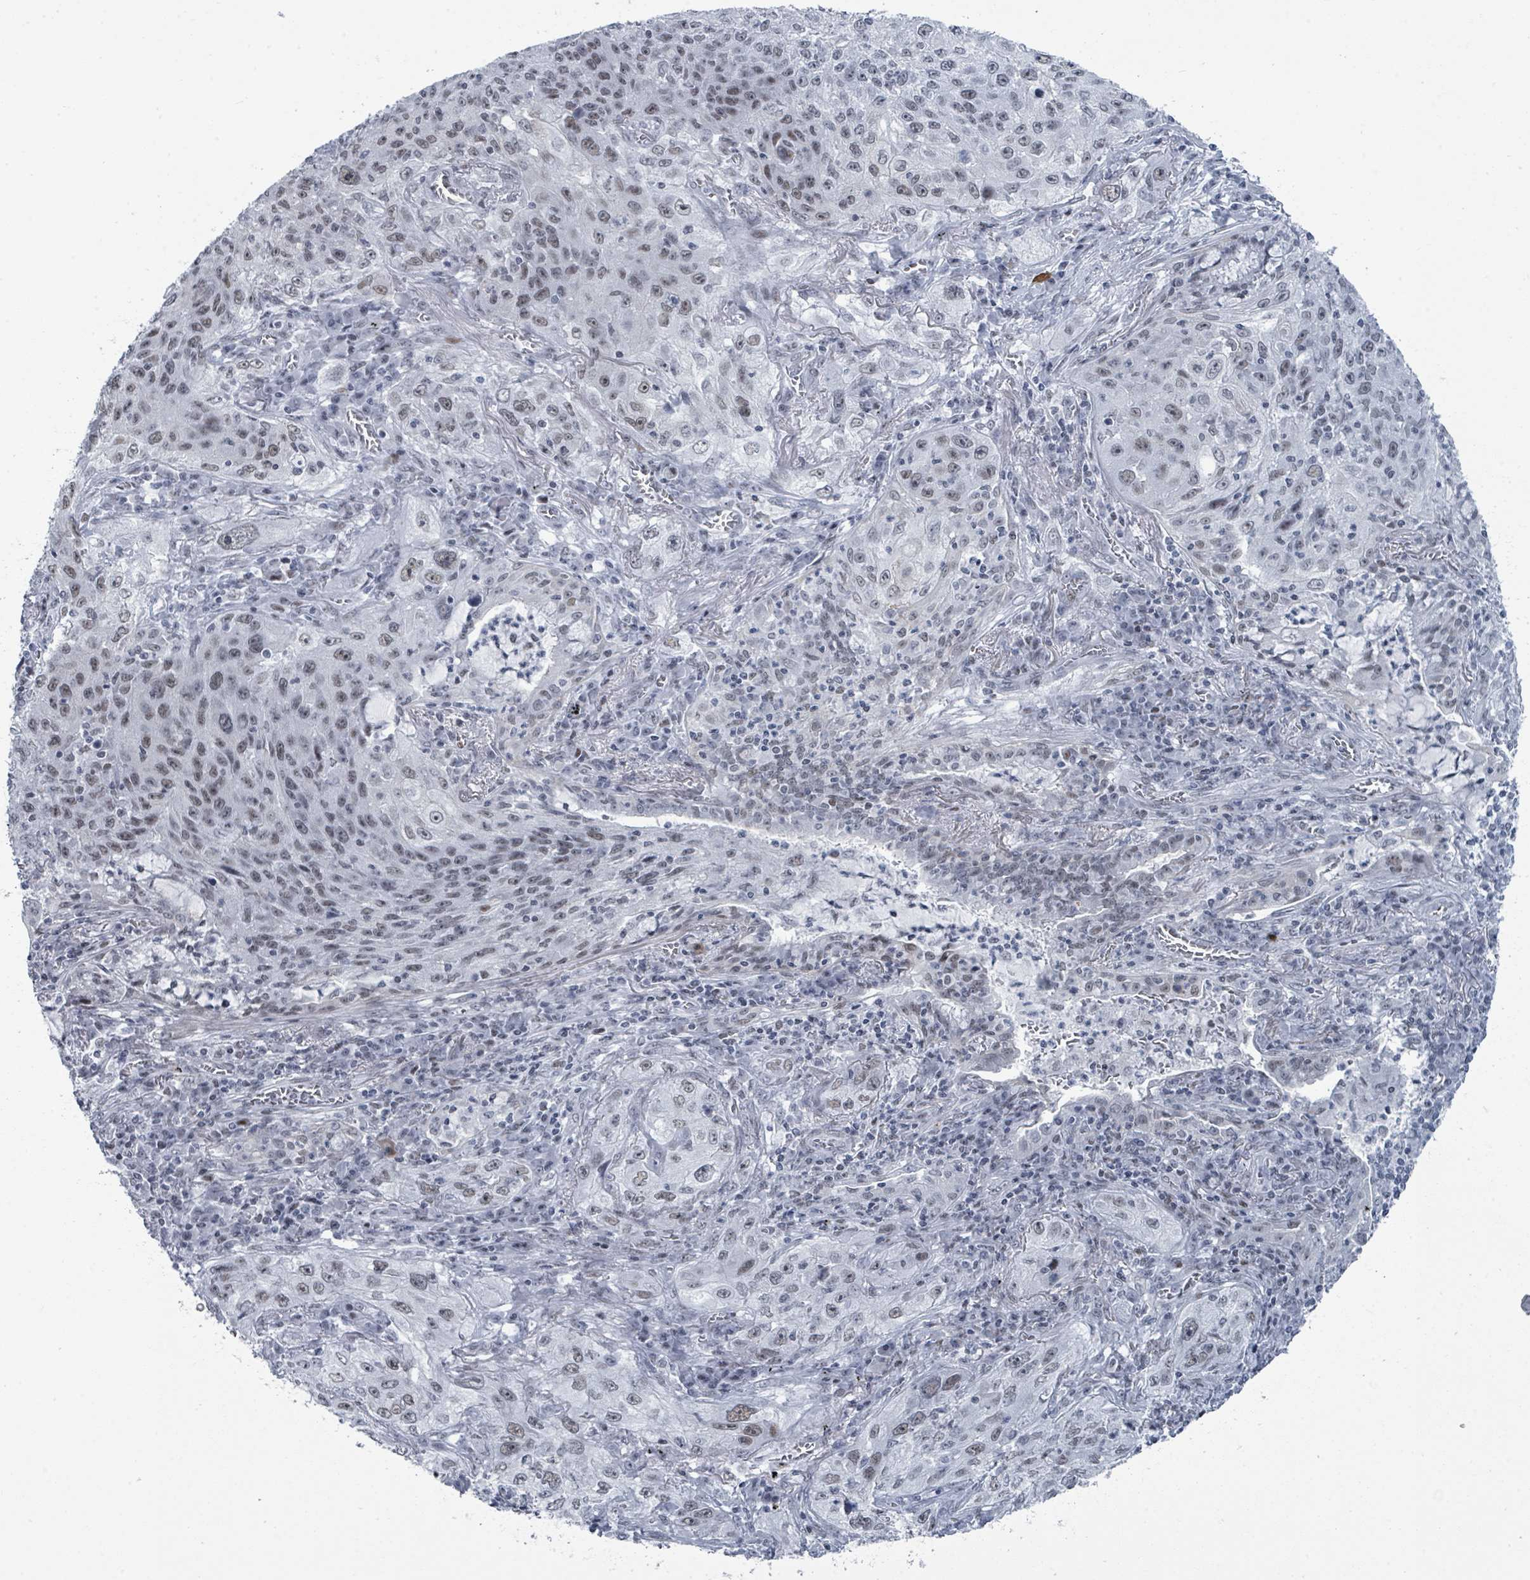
{"staining": {"intensity": "weak", "quantity": "25%-75%", "location": "nuclear"}, "tissue": "lung cancer", "cell_type": "Tumor cells", "image_type": "cancer", "snomed": [{"axis": "morphology", "description": "Squamous cell carcinoma, NOS"}, {"axis": "topography", "description": "Lung"}], "caption": "Brown immunohistochemical staining in lung squamous cell carcinoma reveals weak nuclear positivity in approximately 25%-75% of tumor cells.", "gene": "CT45A5", "patient": {"sex": "female", "age": 69}}